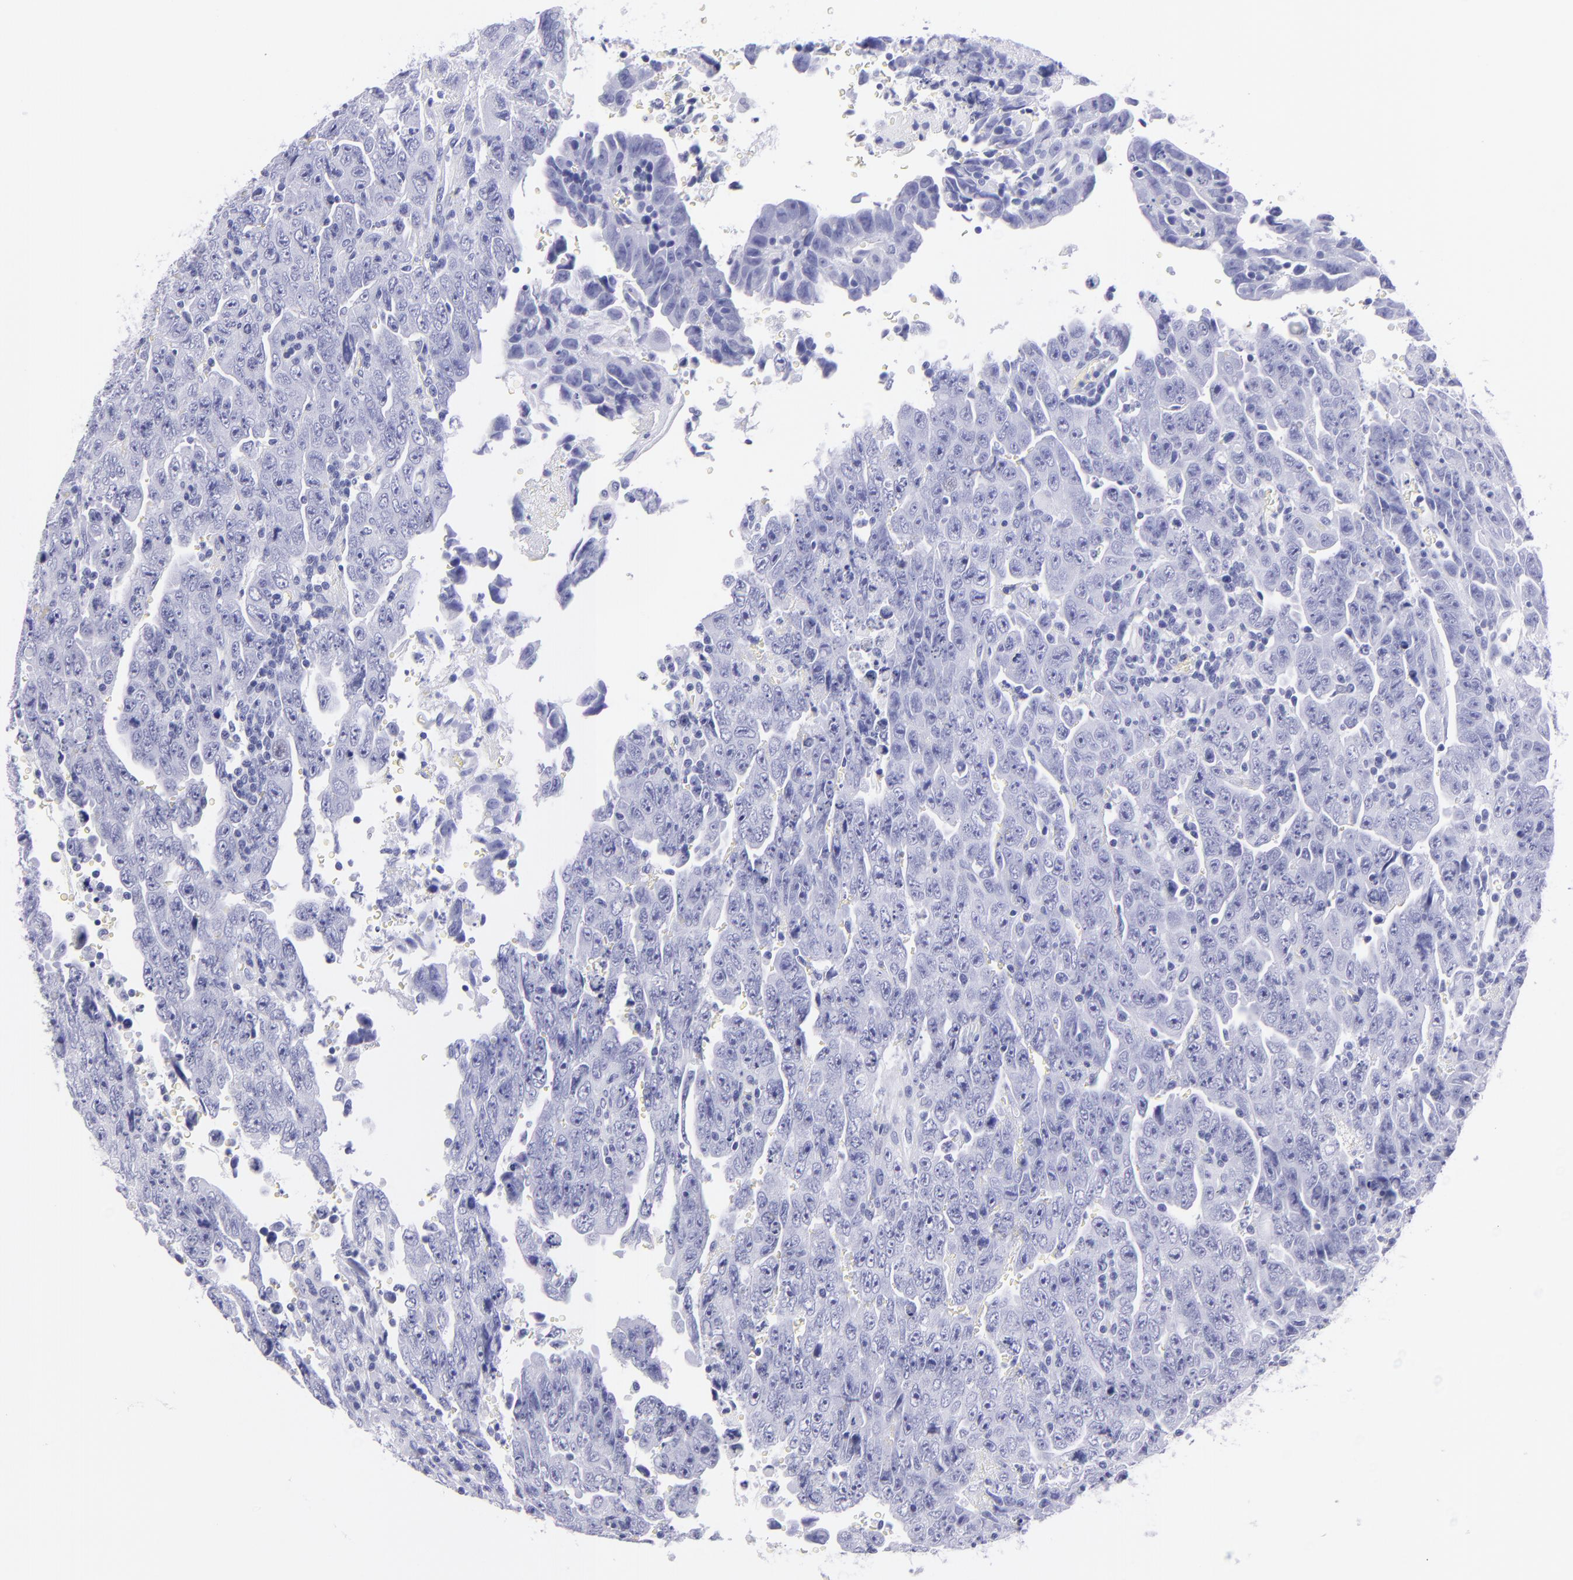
{"staining": {"intensity": "negative", "quantity": "none", "location": "none"}, "tissue": "testis cancer", "cell_type": "Tumor cells", "image_type": "cancer", "snomed": [{"axis": "morphology", "description": "Carcinoma, Embryonal, NOS"}, {"axis": "topography", "description": "Testis"}], "caption": "Histopathology image shows no protein staining in tumor cells of testis cancer (embryonal carcinoma) tissue.", "gene": "PIP", "patient": {"sex": "male", "age": 28}}